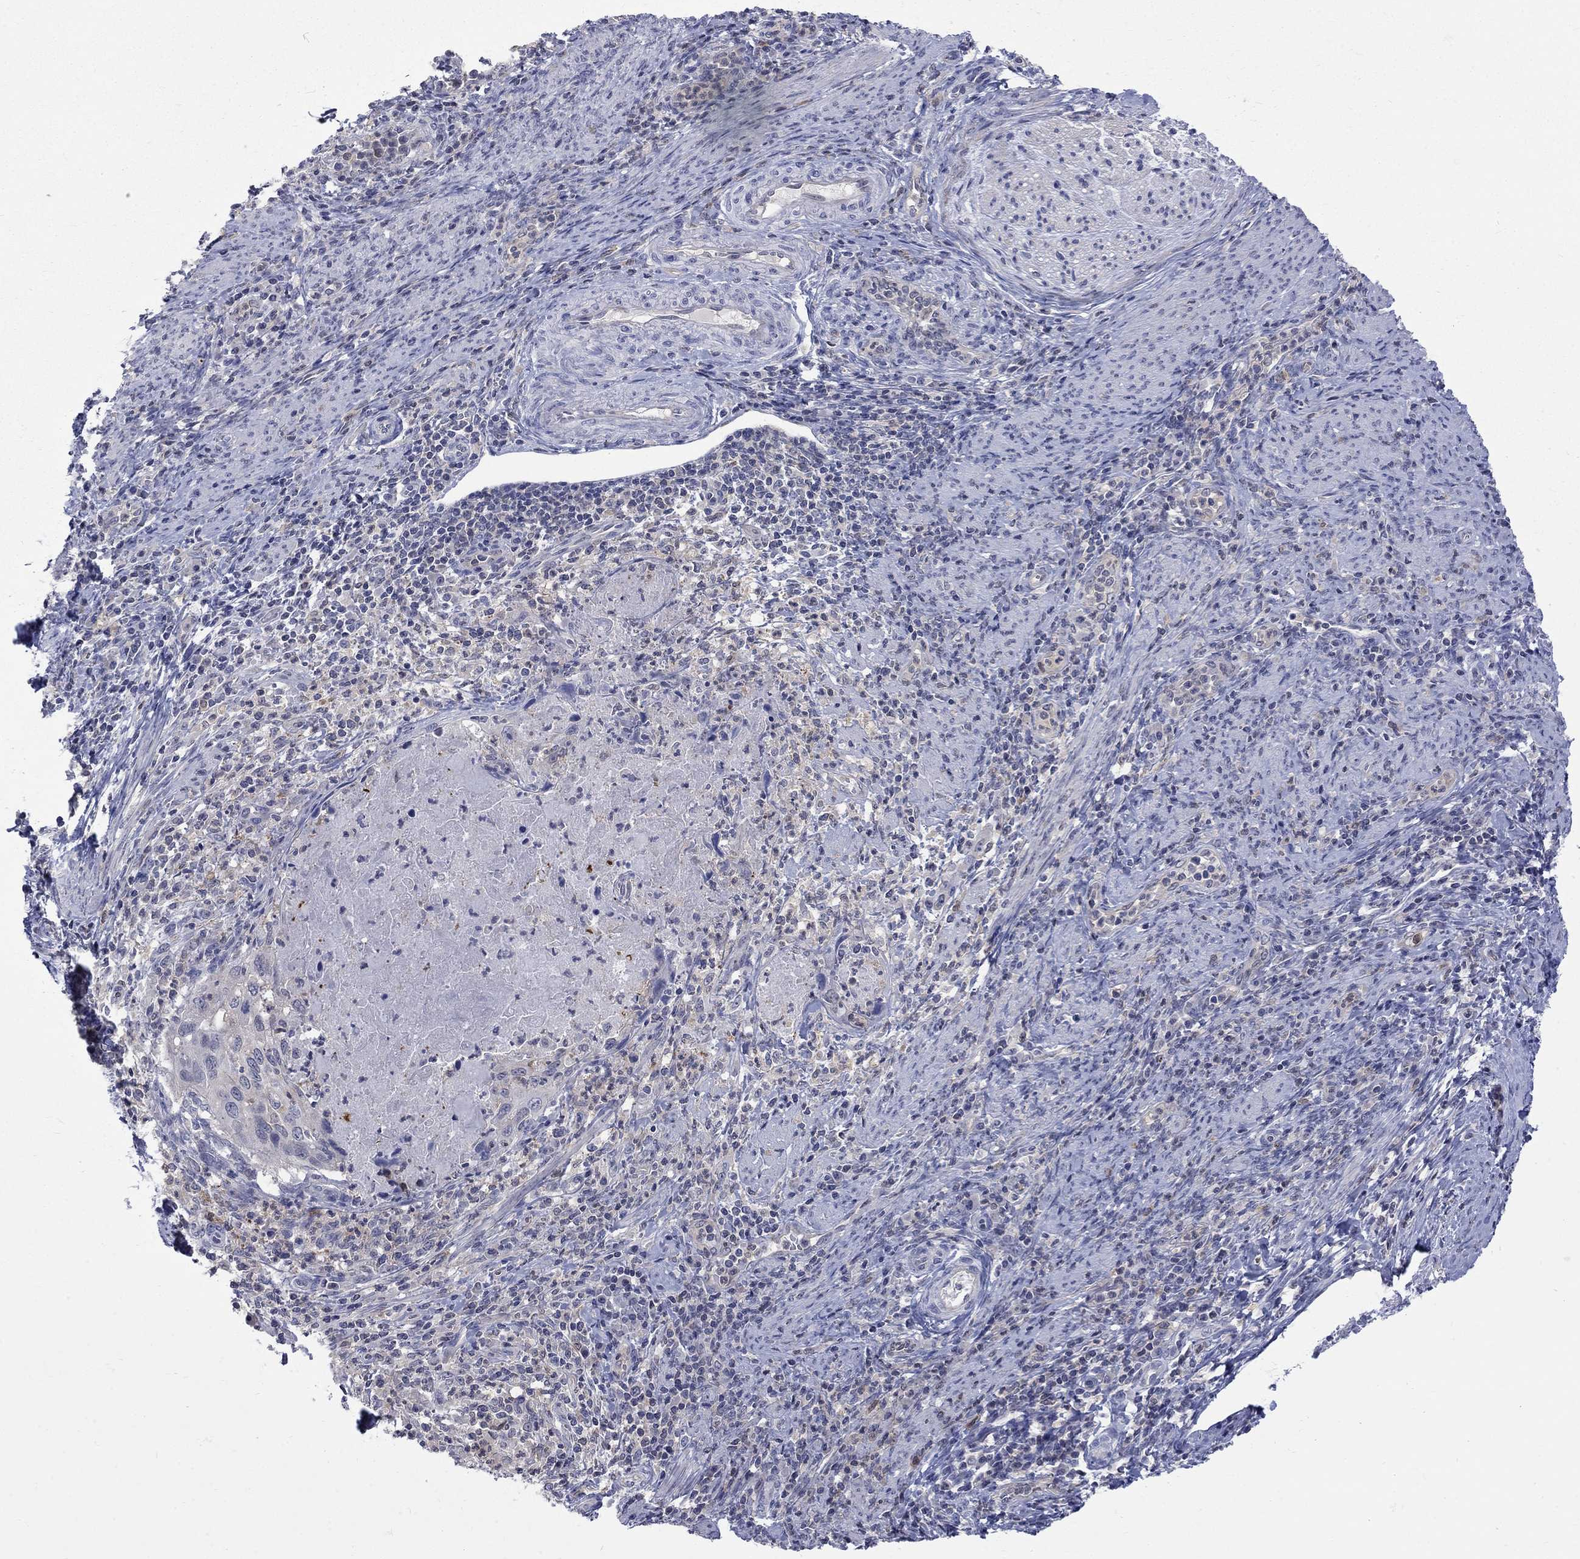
{"staining": {"intensity": "negative", "quantity": "none", "location": "none"}, "tissue": "cervical cancer", "cell_type": "Tumor cells", "image_type": "cancer", "snomed": [{"axis": "morphology", "description": "Squamous cell carcinoma, NOS"}, {"axis": "topography", "description": "Cervix"}], "caption": "This is an immunohistochemistry photomicrograph of human cervical cancer. There is no staining in tumor cells.", "gene": "HKDC1", "patient": {"sex": "female", "age": 26}}